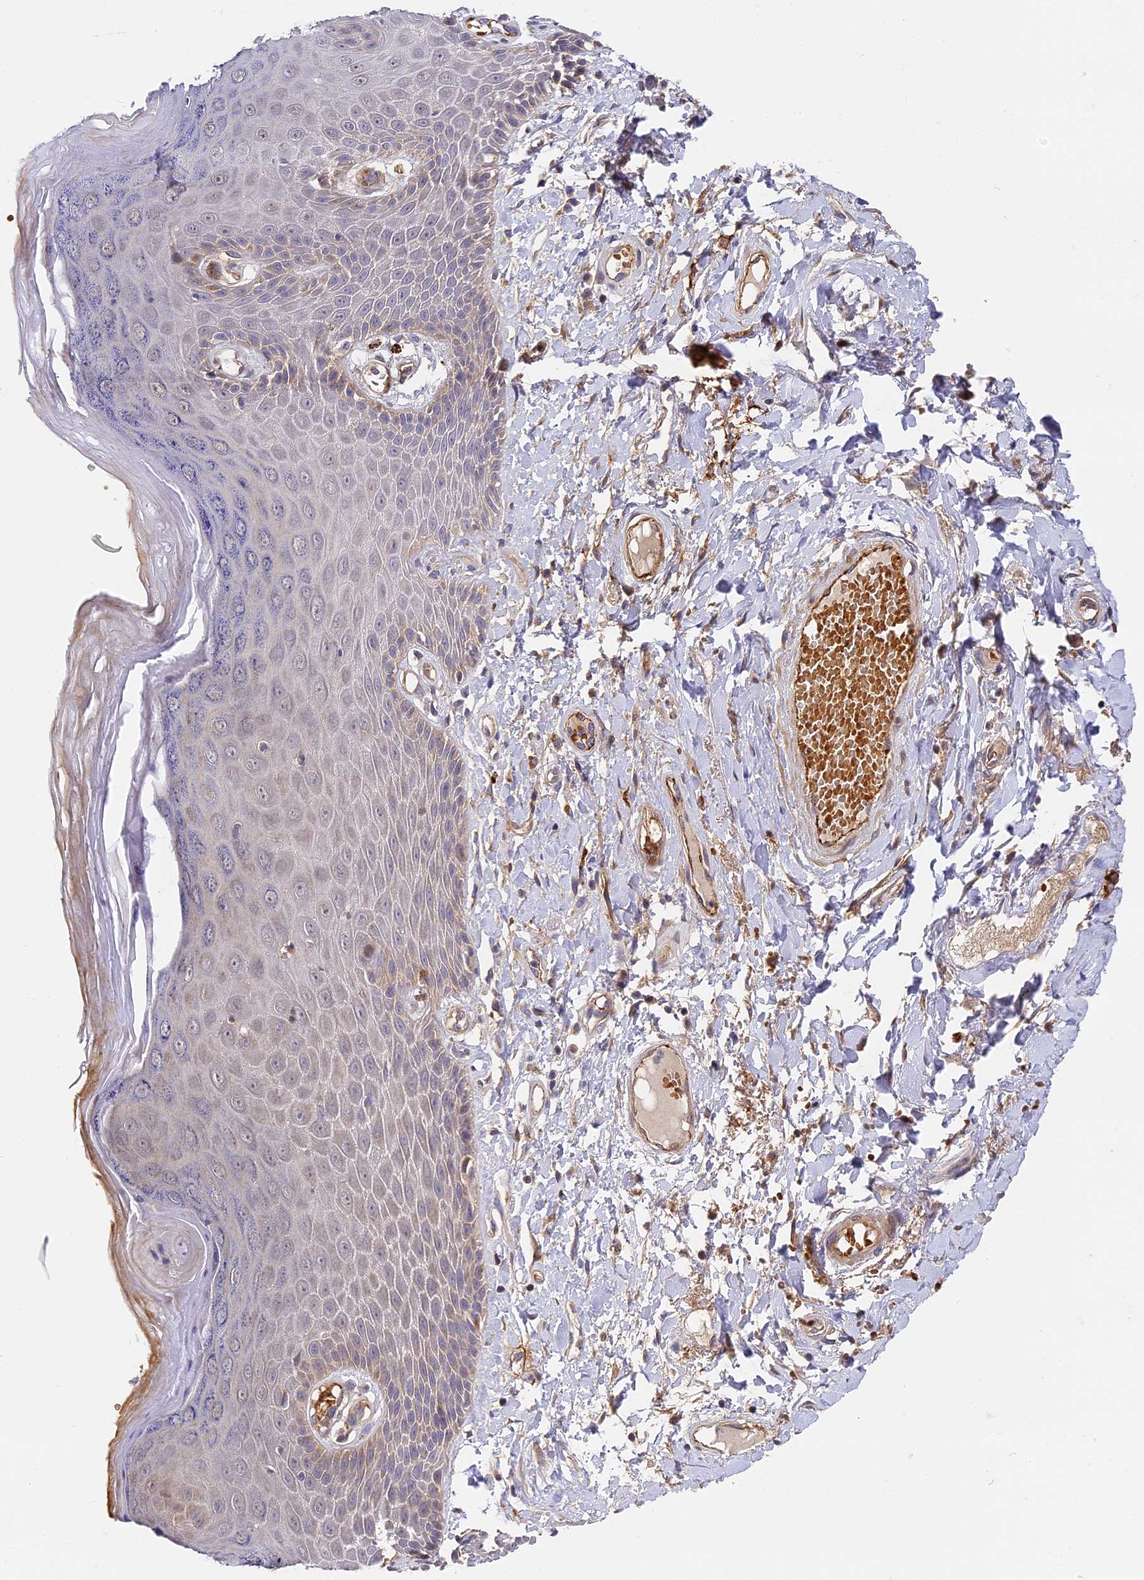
{"staining": {"intensity": "weak", "quantity": "<25%", "location": "cytoplasmic/membranous"}, "tissue": "skin", "cell_type": "Epidermal cells", "image_type": "normal", "snomed": [{"axis": "morphology", "description": "Normal tissue, NOS"}, {"axis": "topography", "description": "Anal"}], "caption": "Skin stained for a protein using IHC shows no positivity epidermal cells.", "gene": "MISP3", "patient": {"sex": "male", "age": 78}}